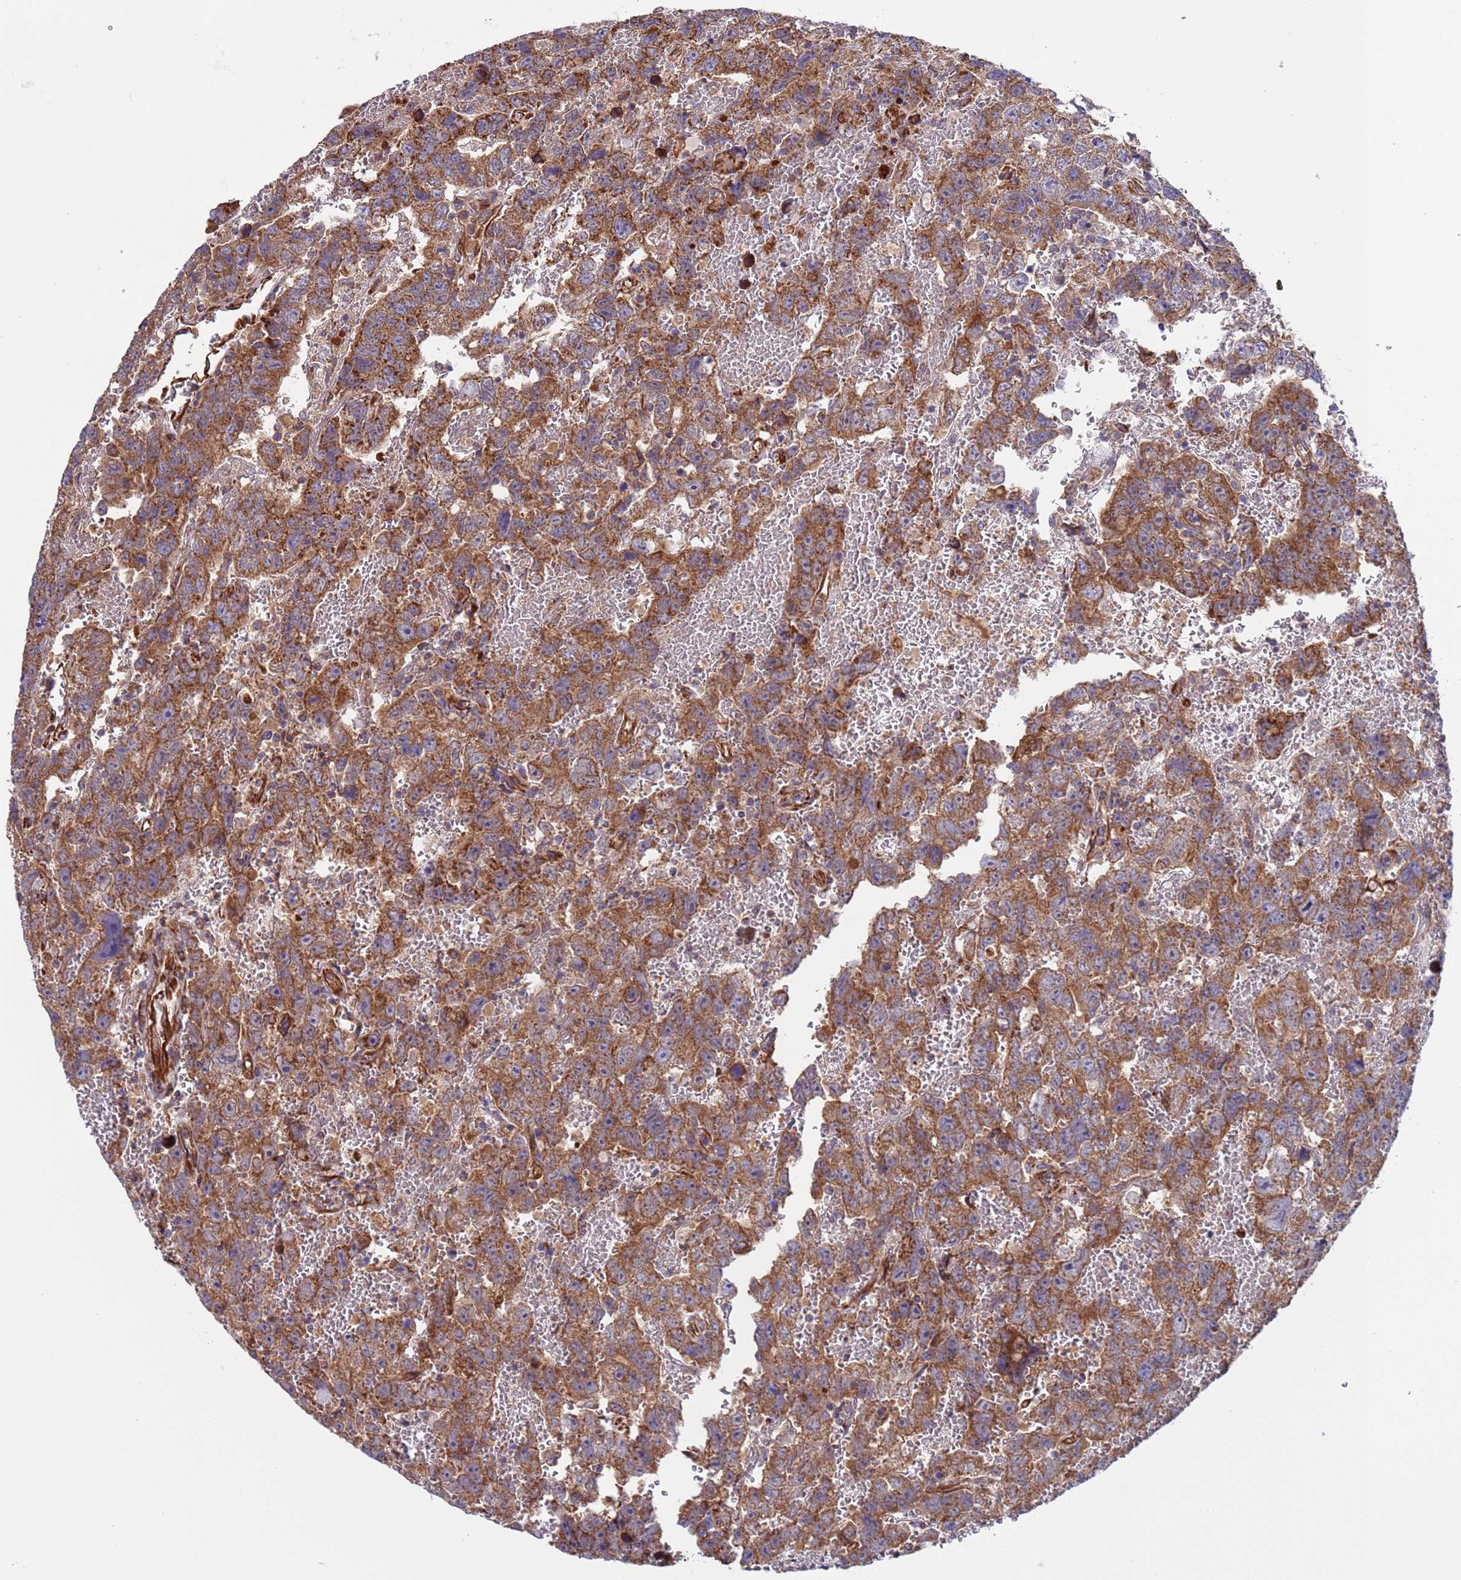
{"staining": {"intensity": "moderate", "quantity": ">75%", "location": "cytoplasmic/membranous"}, "tissue": "testis cancer", "cell_type": "Tumor cells", "image_type": "cancer", "snomed": [{"axis": "morphology", "description": "Carcinoma, Embryonal, NOS"}, {"axis": "topography", "description": "Testis"}], "caption": "The immunohistochemical stain labels moderate cytoplasmic/membranous positivity in tumor cells of embryonal carcinoma (testis) tissue. The protein of interest is stained brown, and the nuclei are stained in blue (DAB IHC with brightfield microscopy, high magnification).", "gene": "NUDT12", "patient": {"sex": "male", "age": 45}}